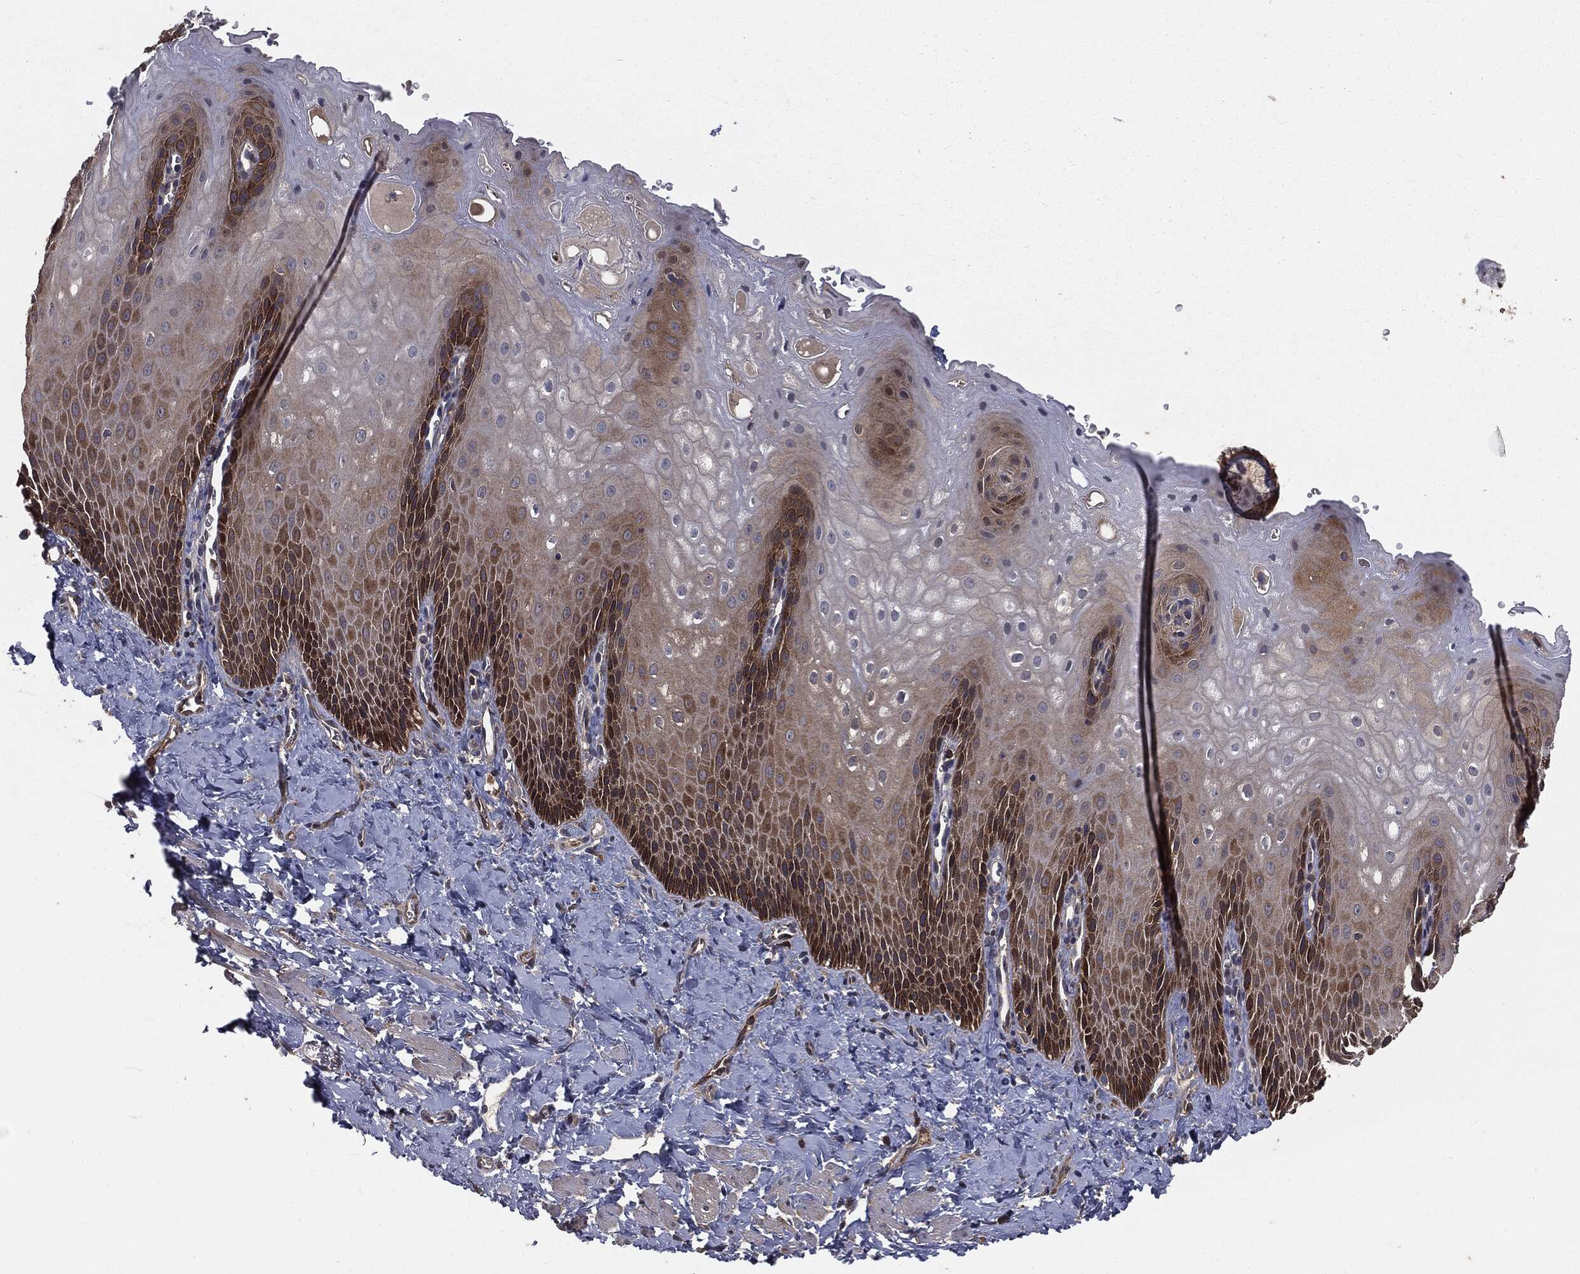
{"staining": {"intensity": "moderate", "quantity": "25%-75%", "location": "cytoplasmic/membranous"}, "tissue": "esophagus", "cell_type": "Squamous epithelial cells", "image_type": "normal", "snomed": [{"axis": "morphology", "description": "Normal tissue, NOS"}, {"axis": "topography", "description": "Esophagus"}], "caption": "Immunohistochemical staining of unremarkable human esophagus shows moderate cytoplasmic/membranous protein positivity in approximately 25%-75% of squamous epithelial cells.", "gene": "GNB5", "patient": {"sex": "male", "age": 64}}